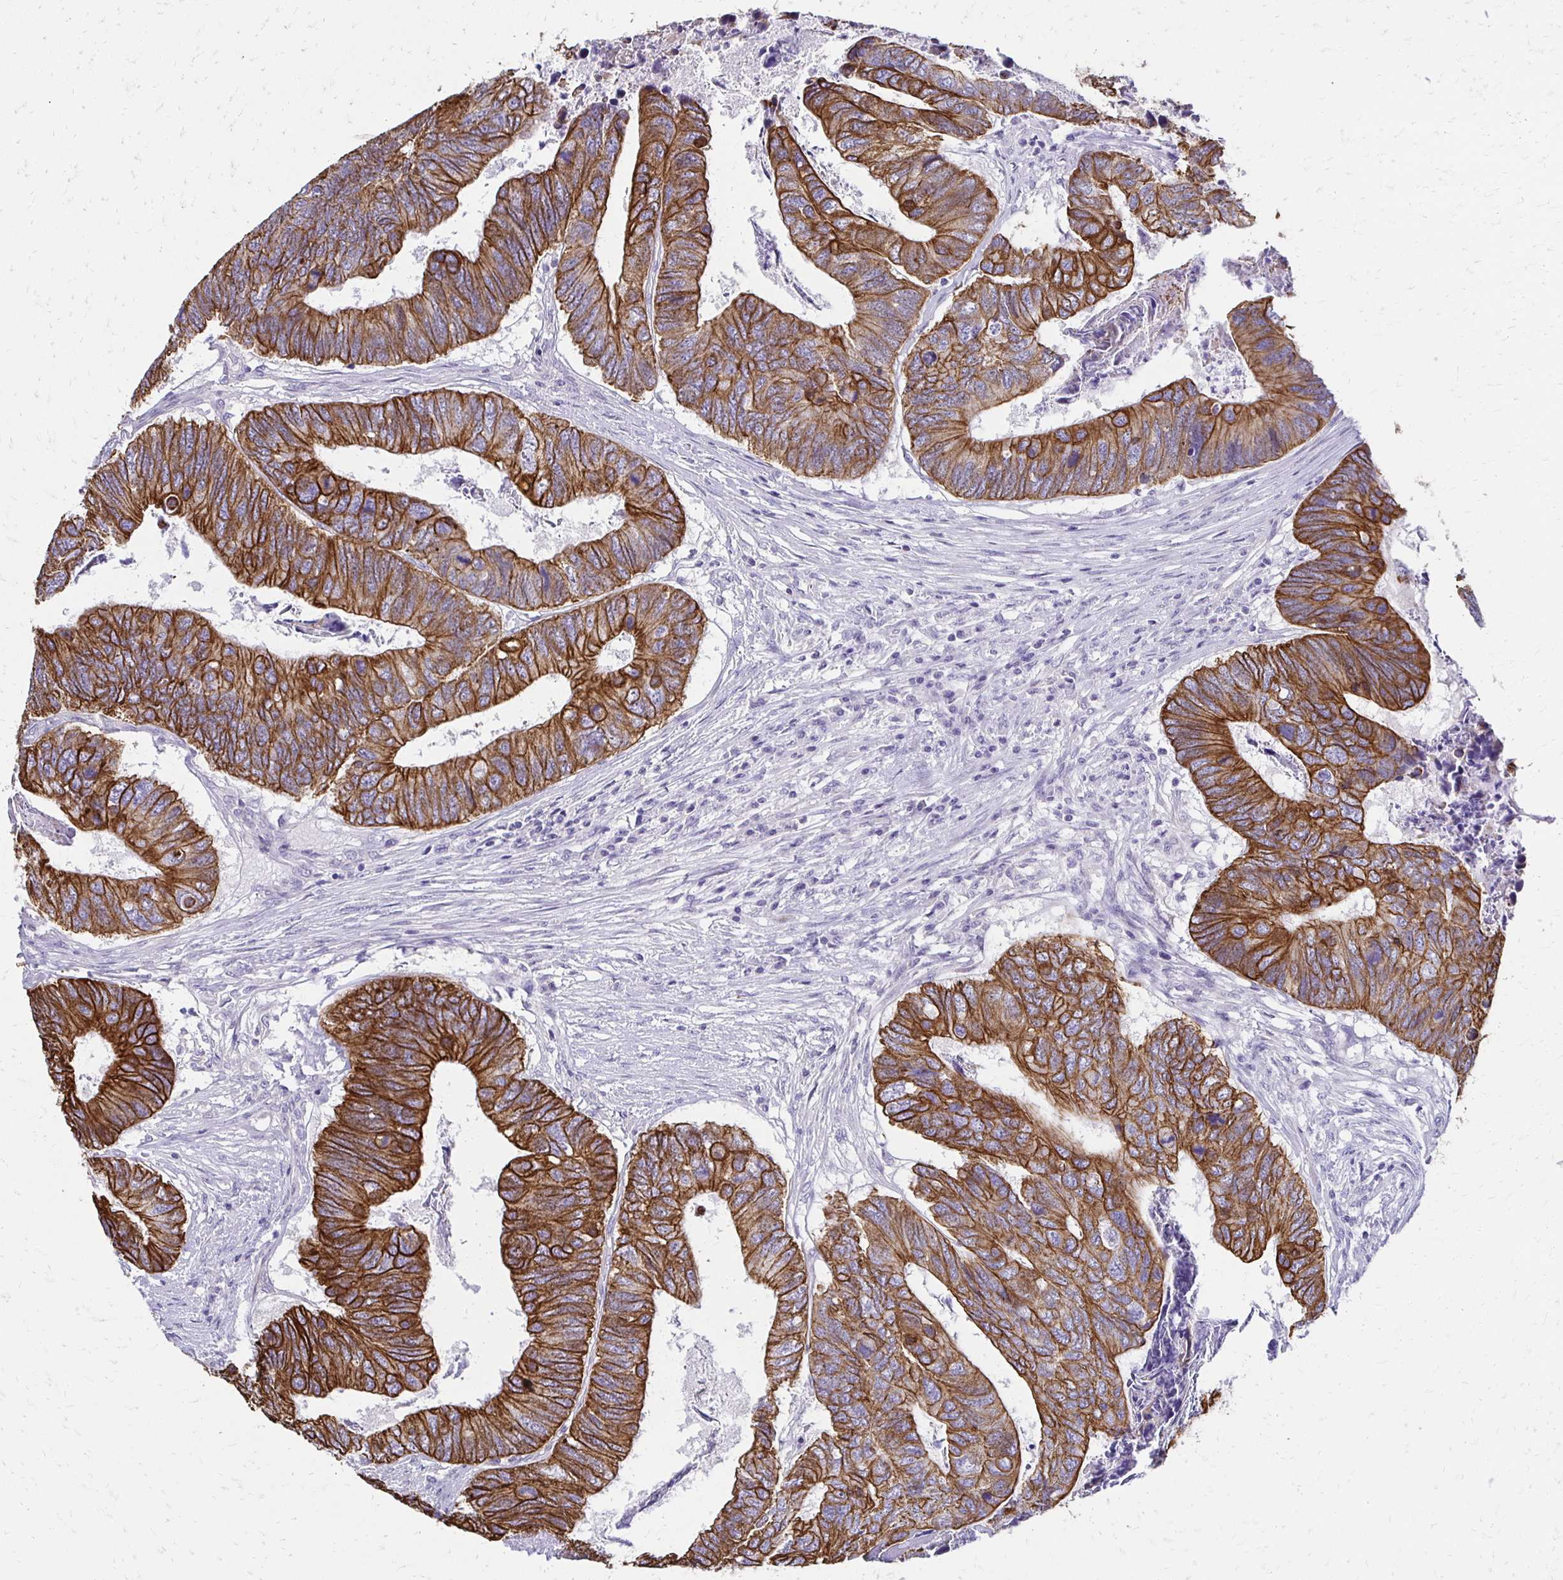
{"staining": {"intensity": "strong", "quantity": ">75%", "location": "cytoplasmic/membranous"}, "tissue": "colorectal cancer", "cell_type": "Tumor cells", "image_type": "cancer", "snomed": [{"axis": "morphology", "description": "Adenocarcinoma, NOS"}, {"axis": "topography", "description": "Colon"}], "caption": "This micrograph exhibits colorectal cancer (adenocarcinoma) stained with IHC to label a protein in brown. The cytoplasmic/membranous of tumor cells show strong positivity for the protein. Nuclei are counter-stained blue.", "gene": "C1QTNF2", "patient": {"sex": "female", "age": 67}}